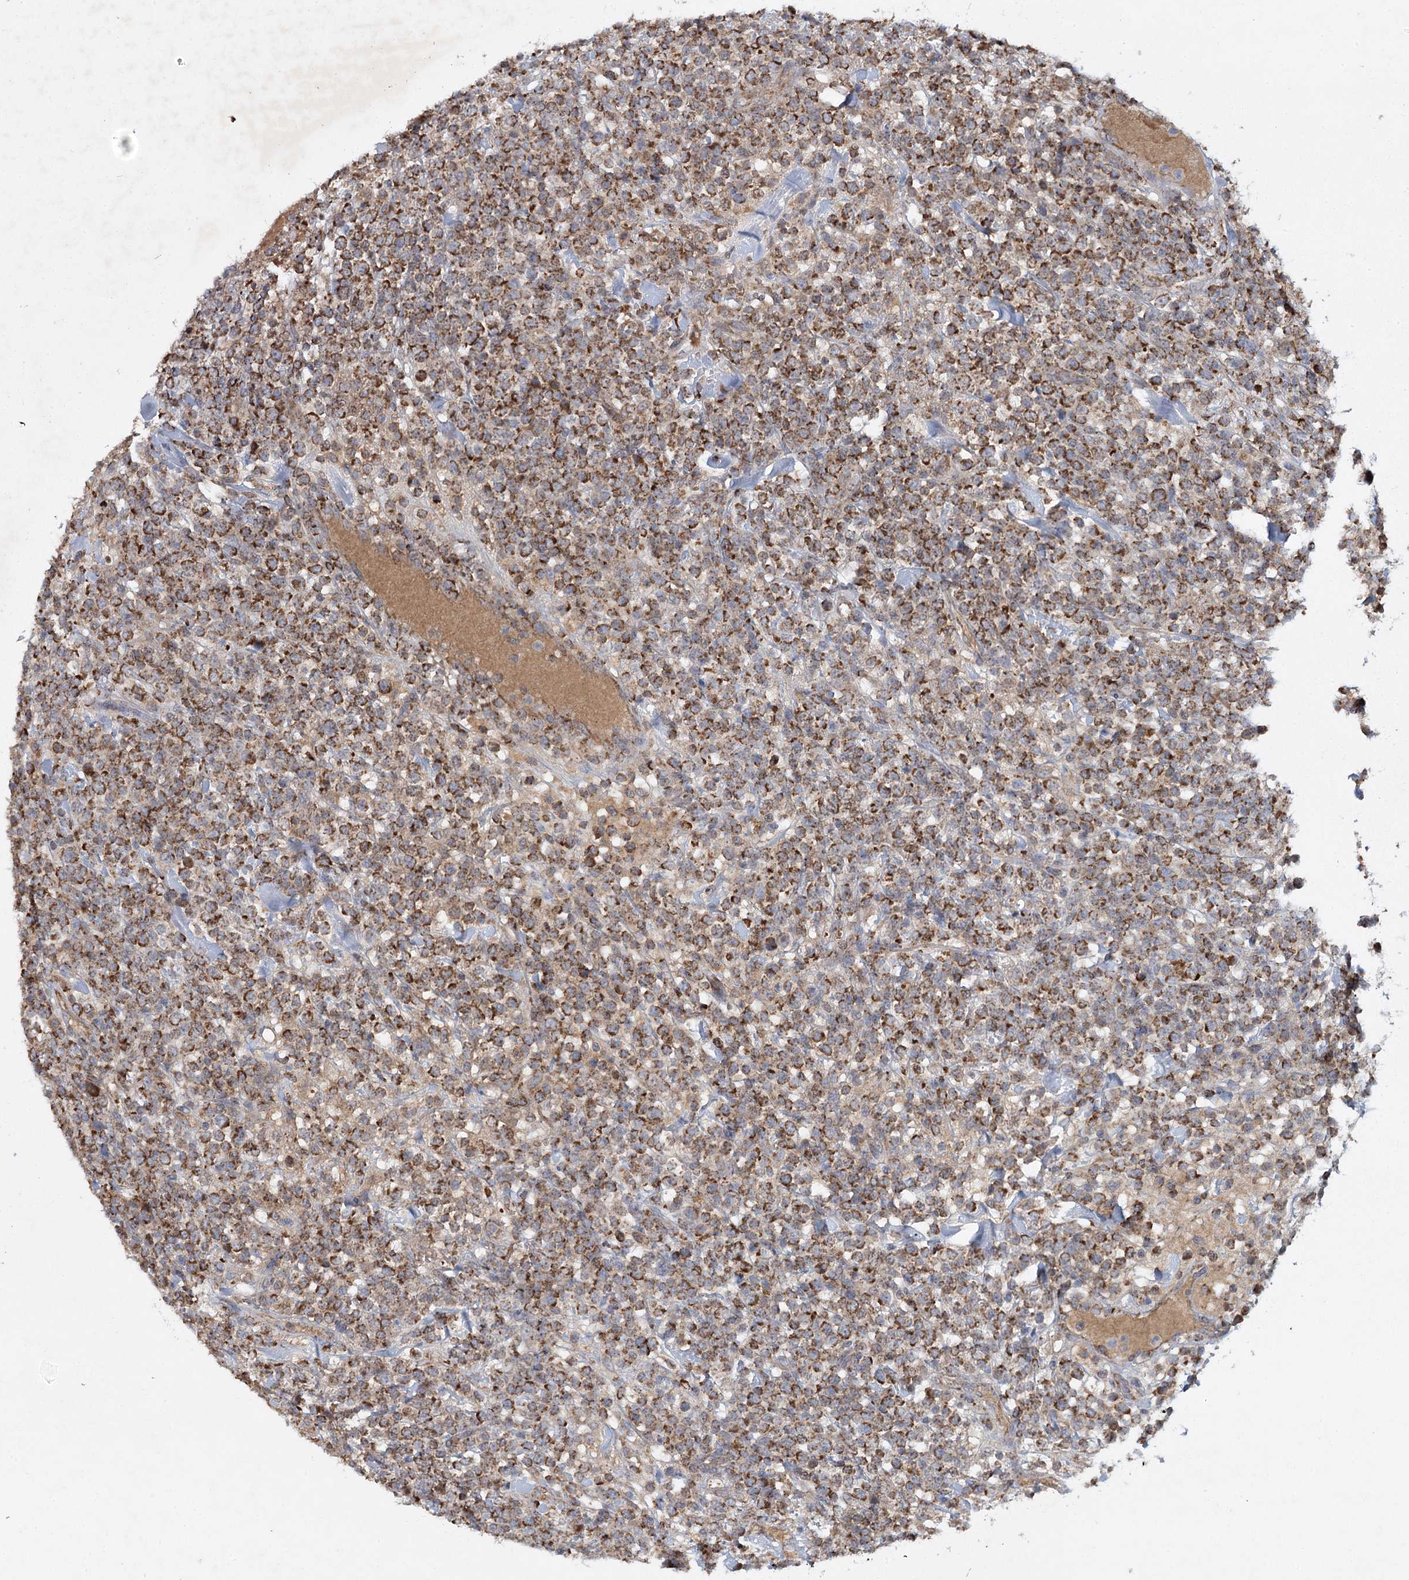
{"staining": {"intensity": "strong", "quantity": ">75%", "location": "cytoplasmic/membranous"}, "tissue": "lymphoma", "cell_type": "Tumor cells", "image_type": "cancer", "snomed": [{"axis": "morphology", "description": "Malignant lymphoma, non-Hodgkin's type, High grade"}, {"axis": "topography", "description": "Colon"}], "caption": "Strong cytoplasmic/membranous protein staining is identified in approximately >75% of tumor cells in lymphoma.", "gene": "MRPL44", "patient": {"sex": "female", "age": 53}}